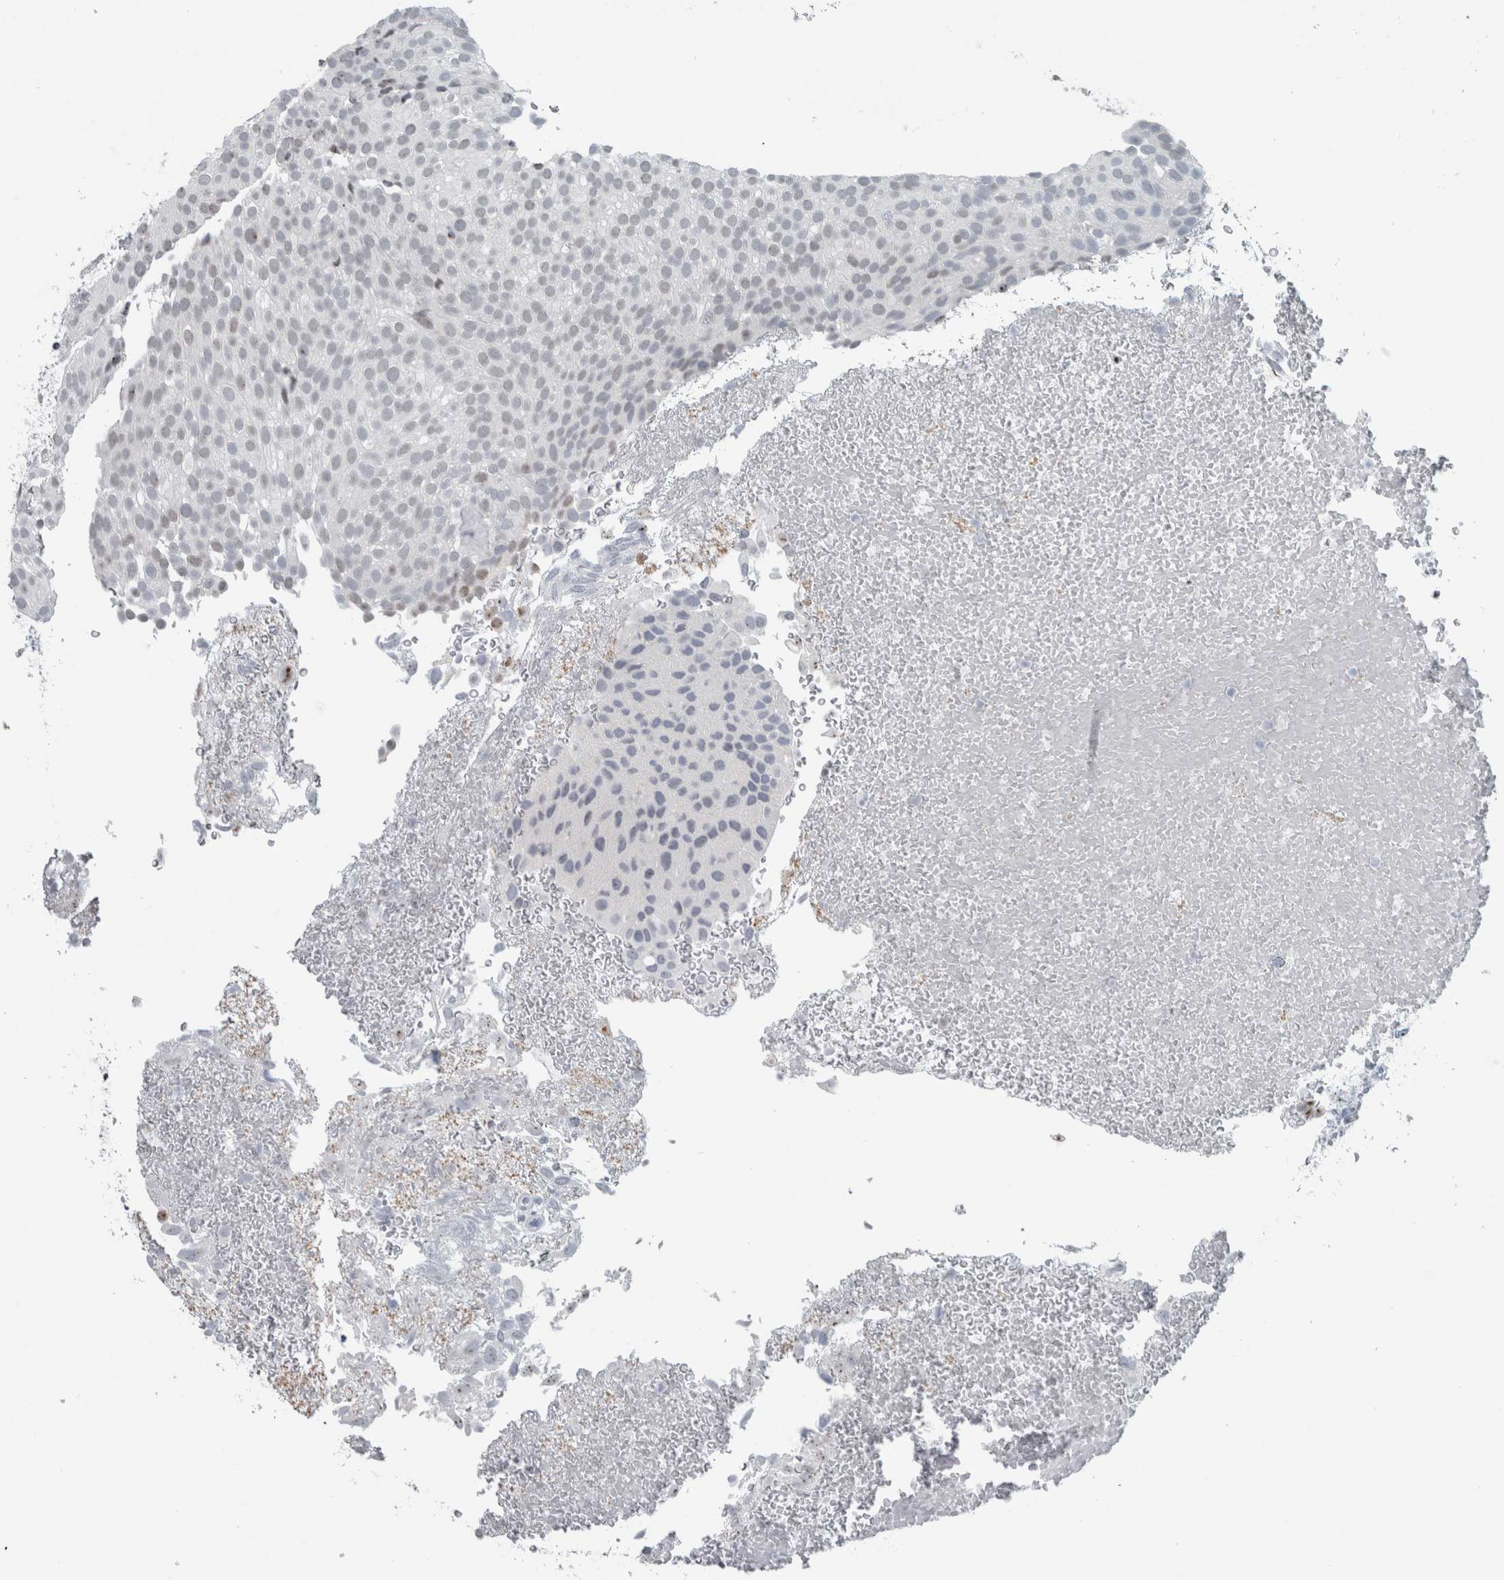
{"staining": {"intensity": "moderate", "quantity": "25%-75%", "location": "nuclear"}, "tissue": "urothelial cancer", "cell_type": "Tumor cells", "image_type": "cancer", "snomed": [{"axis": "morphology", "description": "Urothelial carcinoma, Low grade"}, {"axis": "topography", "description": "Urinary bladder"}], "caption": "A high-resolution image shows IHC staining of urothelial cancer, which exhibits moderate nuclear staining in about 25%-75% of tumor cells. Immunohistochemistry (ihc) stains the protein of interest in brown and the nuclei are stained blue.", "gene": "UTP6", "patient": {"sex": "male", "age": 78}}